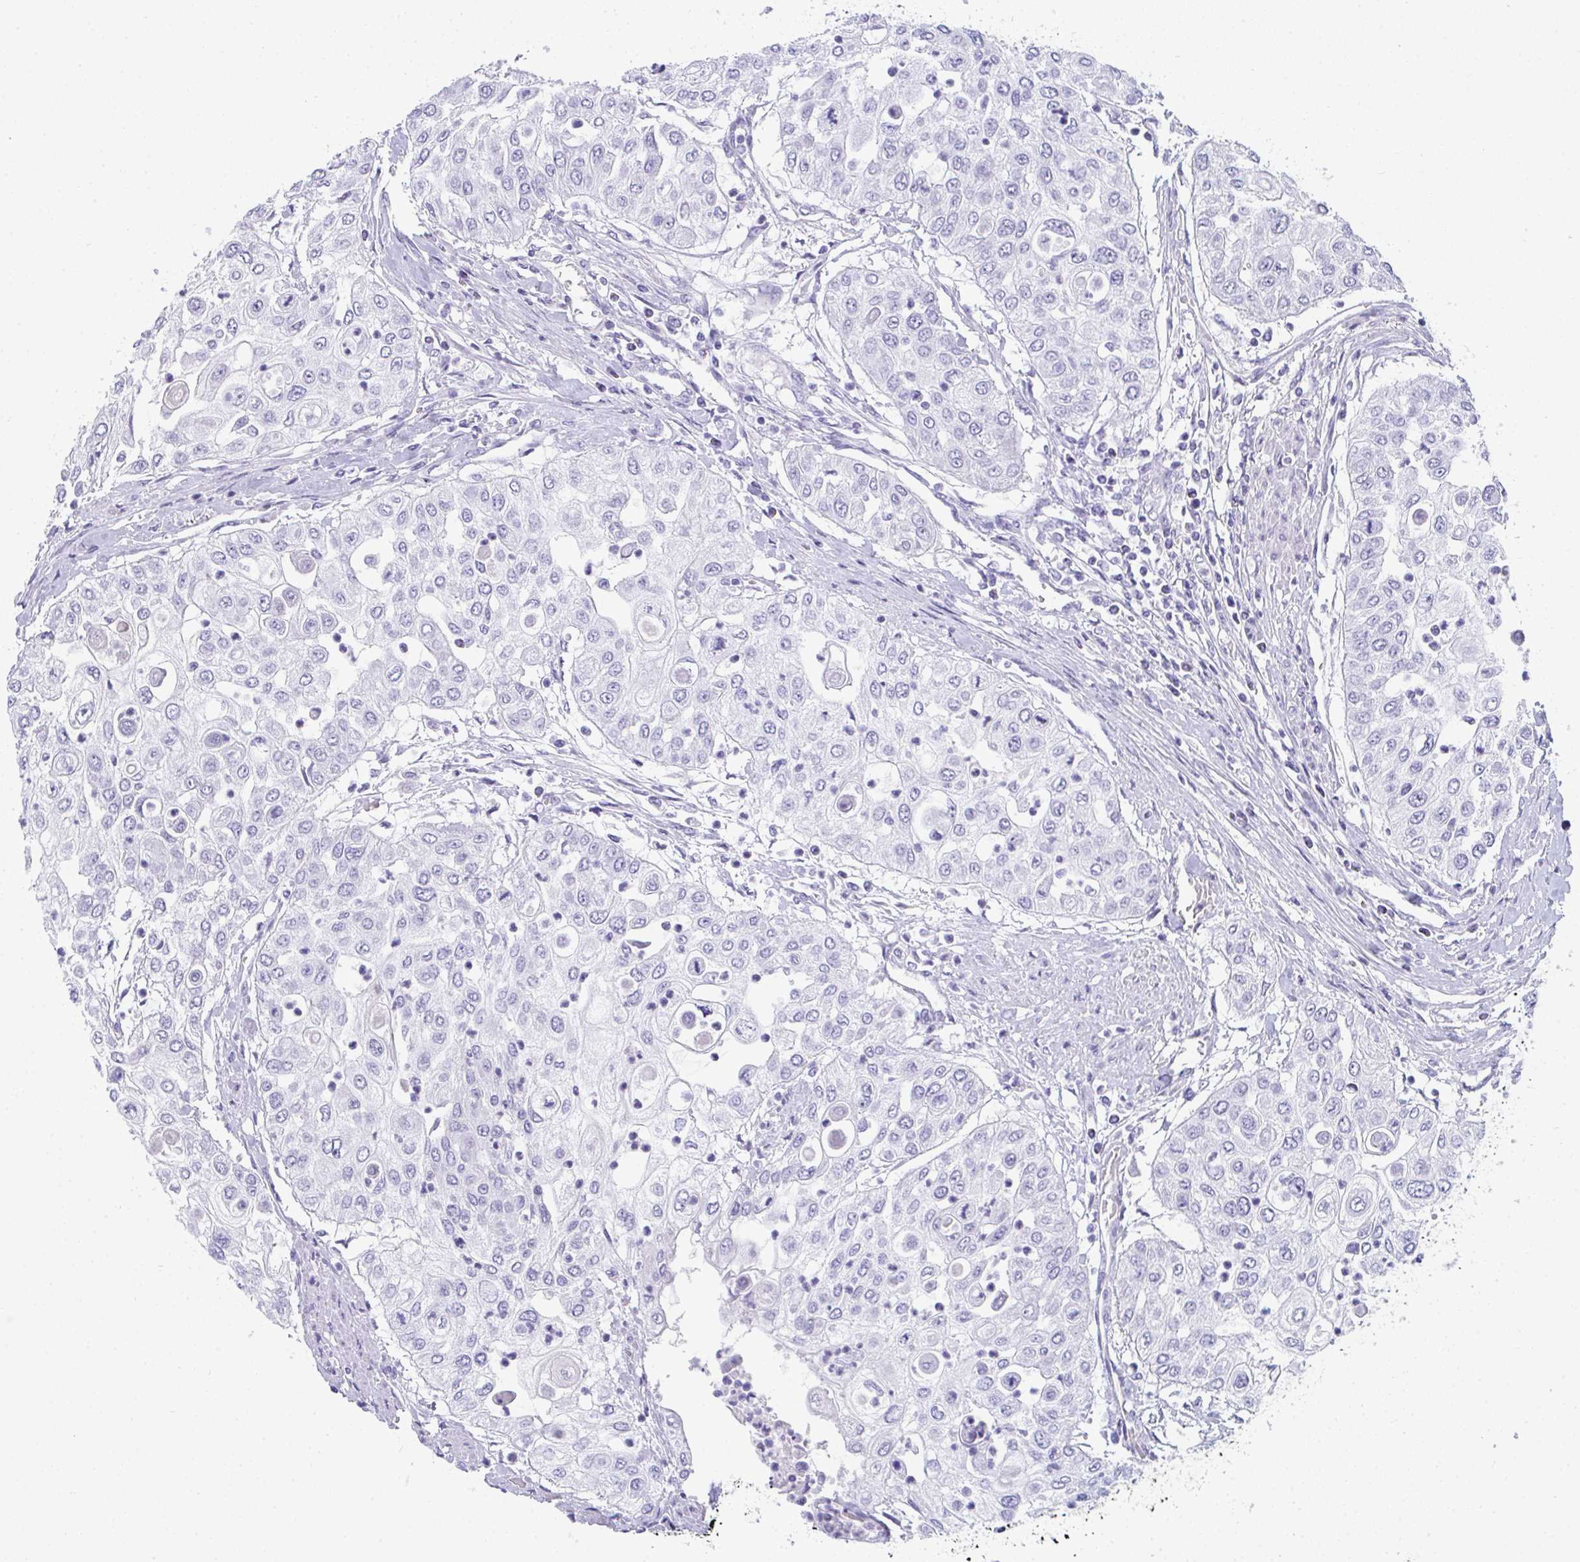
{"staining": {"intensity": "negative", "quantity": "none", "location": "none"}, "tissue": "urothelial cancer", "cell_type": "Tumor cells", "image_type": "cancer", "snomed": [{"axis": "morphology", "description": "Urothelial carcinoma, High grade"}, {"axis": "topography", "description": "Urinary bladder"}], "caption": "This is a histopathology image of immunohistochemistry (IHC) staining of urothelial cancer, which shows no expression in tumor cells.", "gene": "TTC30B", "patient": {"sex": "female", "age": 79}}